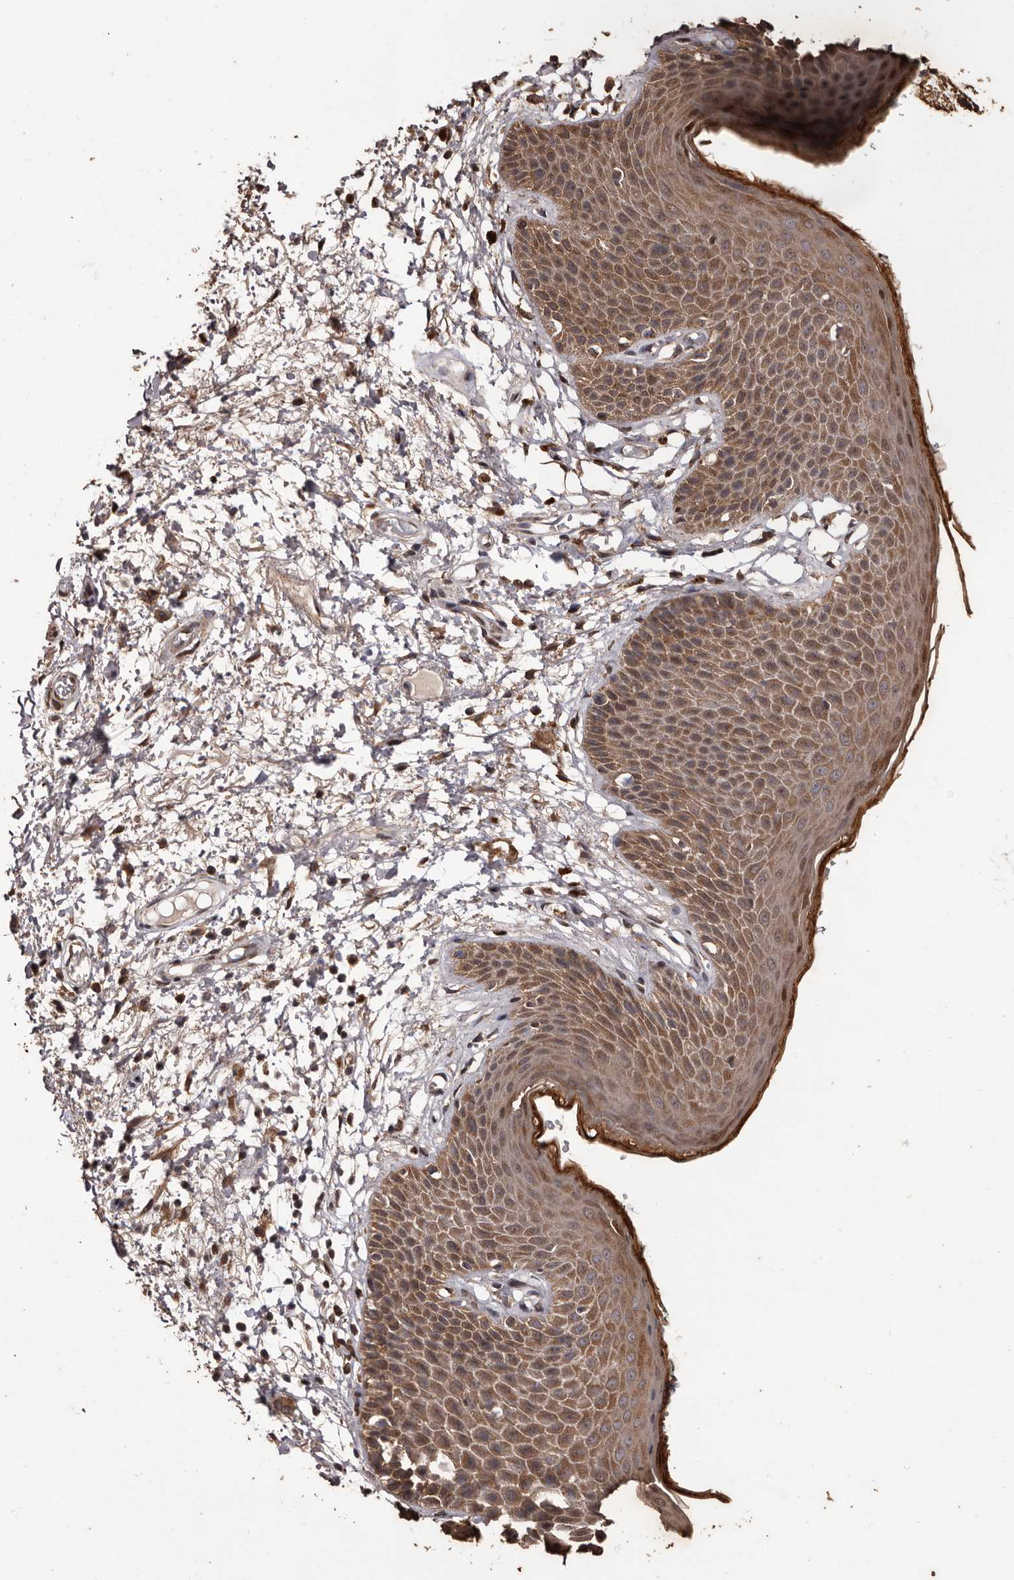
{"staining": {"intensity": "moderate", "quantity": ">75%", "location": "cytoplasmic/membranous"}, "tissue": "skin", "cell_type": "Epidermal cells", "image_type": "normal", "snomed": [{"axis": "morphology", "description": "Normal tissue, NOS"}, {"axis": "topography", "description": "Anal"}], "caption": "Immunohistochemistry histopathology image of unremarkable skin: skin stained using immunohistochemistry exhibits medium levels of moderate protein expression localized specifically in the cytoplasmic/membranous of epidermal cells, appearing as a cytoplasmic/membranous brown color.", "gene": "NAV1", "patient": {"sex": "male", "age": 74}}